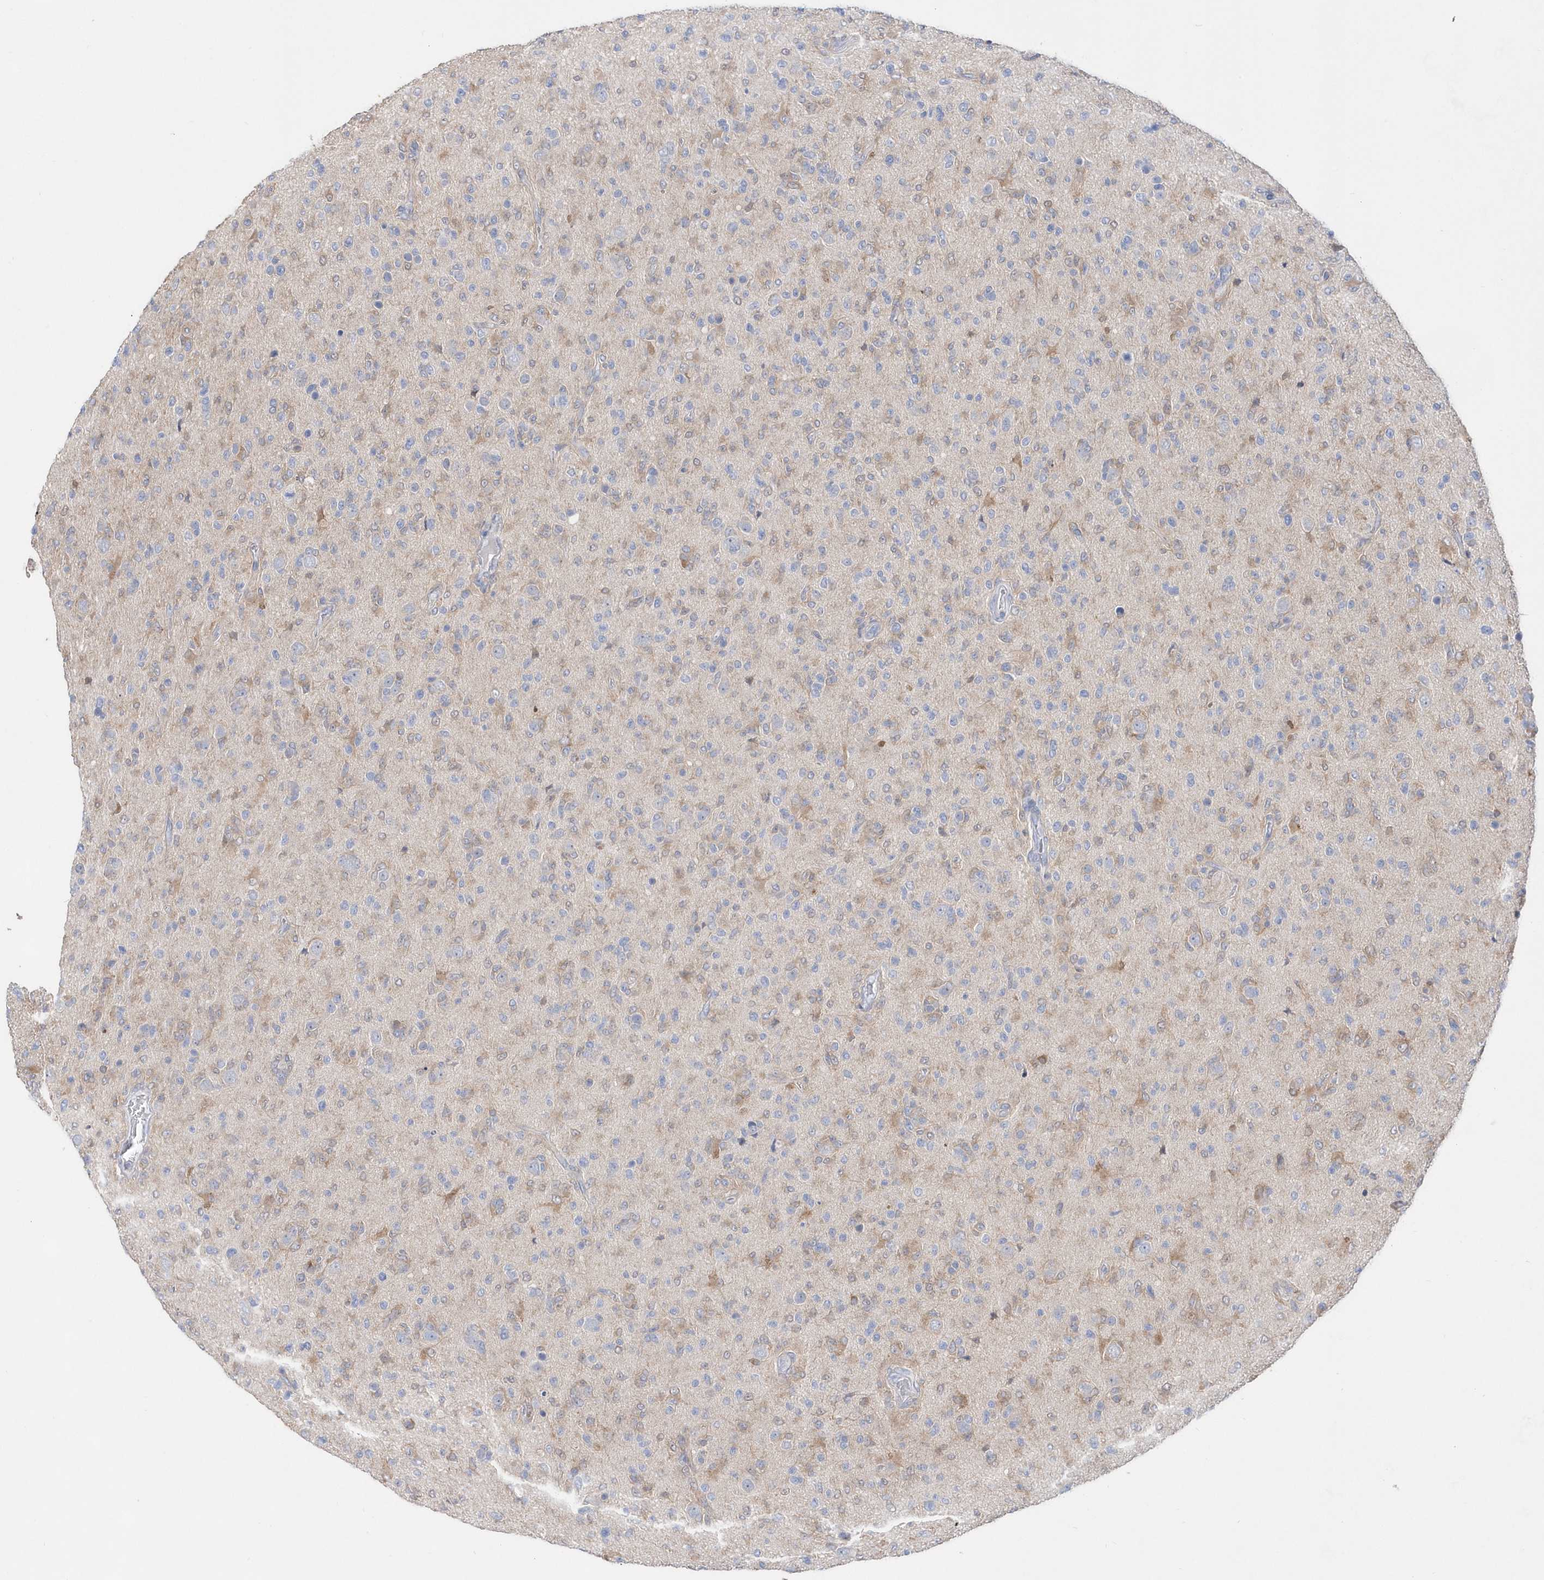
{"staining": {"intensity": "negative", "quantity": "none", "location": "none"}, "tissue": "glioma", "cell_type": "Tumor cells", "image_type": "cancer", "snomed": [{"axis": "morphology", "description": "Glioma, malignant, High grade"}, {"axis": "topography", "description": "Brain"}], "caption": "This is a image of immunohistochemistry (IHC) staining of malignant glioma (high-grade), which shows no expression in tumor cells. (Immunohistochemistry (ihc), brightfield microscopy, high magnification).", "gene": "BDH2", "patient": {"sex": "female", "age": 57}}